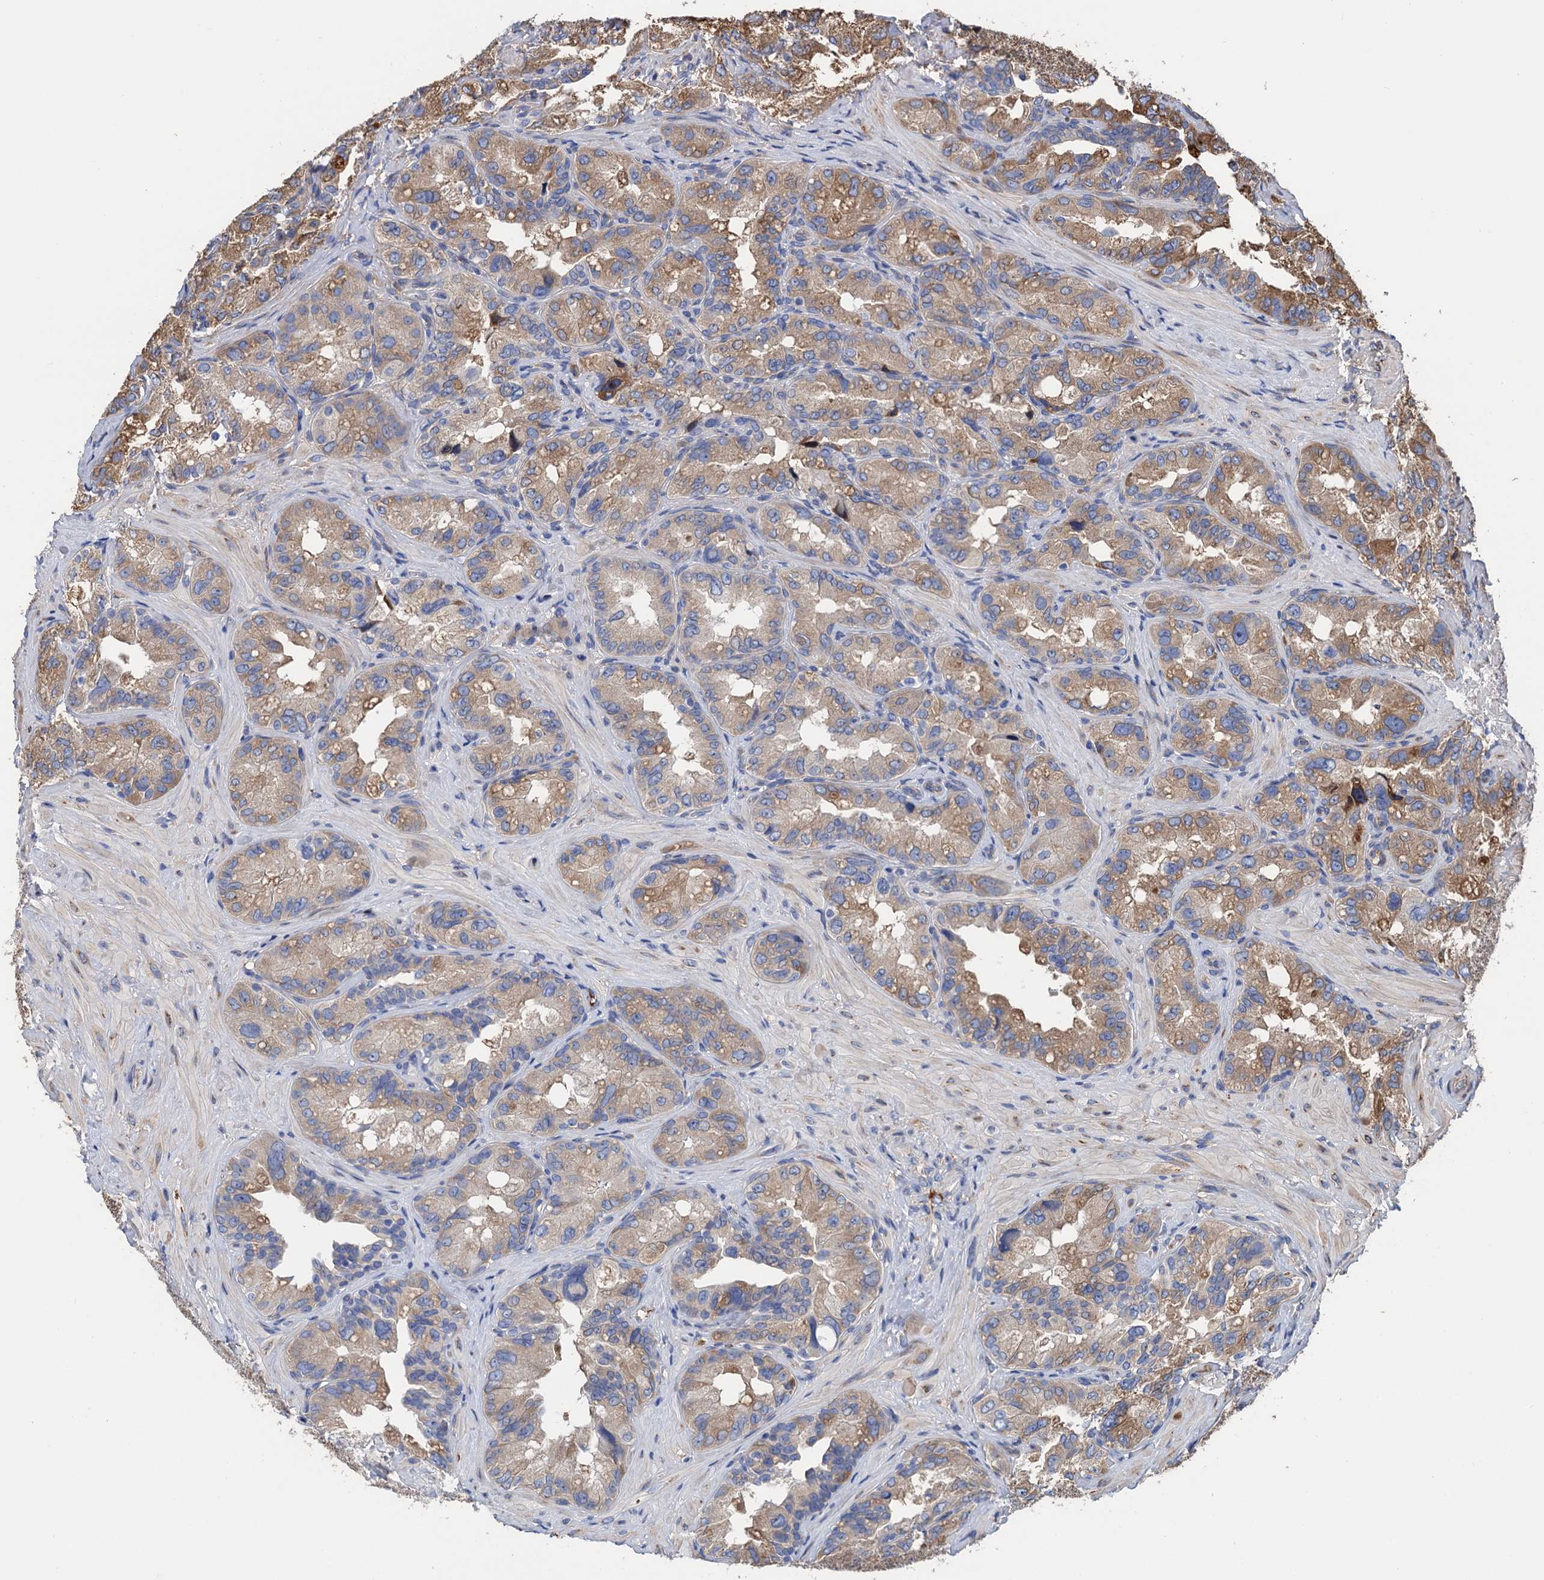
{"staining": {"intensity": "moderate", "quantity": "25%-75%", "location": "cytoplasmic/membranous"}, "tissue": "seminal vesicle", "cell_type": "Glandular cells", "image_type": "normal", "snomed": [{"axis": "morphology", "description": "Normal tissue, NOS"}, {"axis": "topography", "description": "Seminal veicle"}, {"axis": "topography", "description": "Peripheral nerve tissue"}], "caption": "Immunohistochemical staining of unremarkable seminal vesicle displays 25%-75% levels of moderate cytoplasmic/membranous protein positivity in about 25%-75% of glandular cells. The staining was performed using DAB to visualize the protein expression in brown, while the nuclei were stained in blue with hematoxylin (Magnification: 20x).", "gene": "CNNM1", "patient": {"sex": "male", "age": 67}}